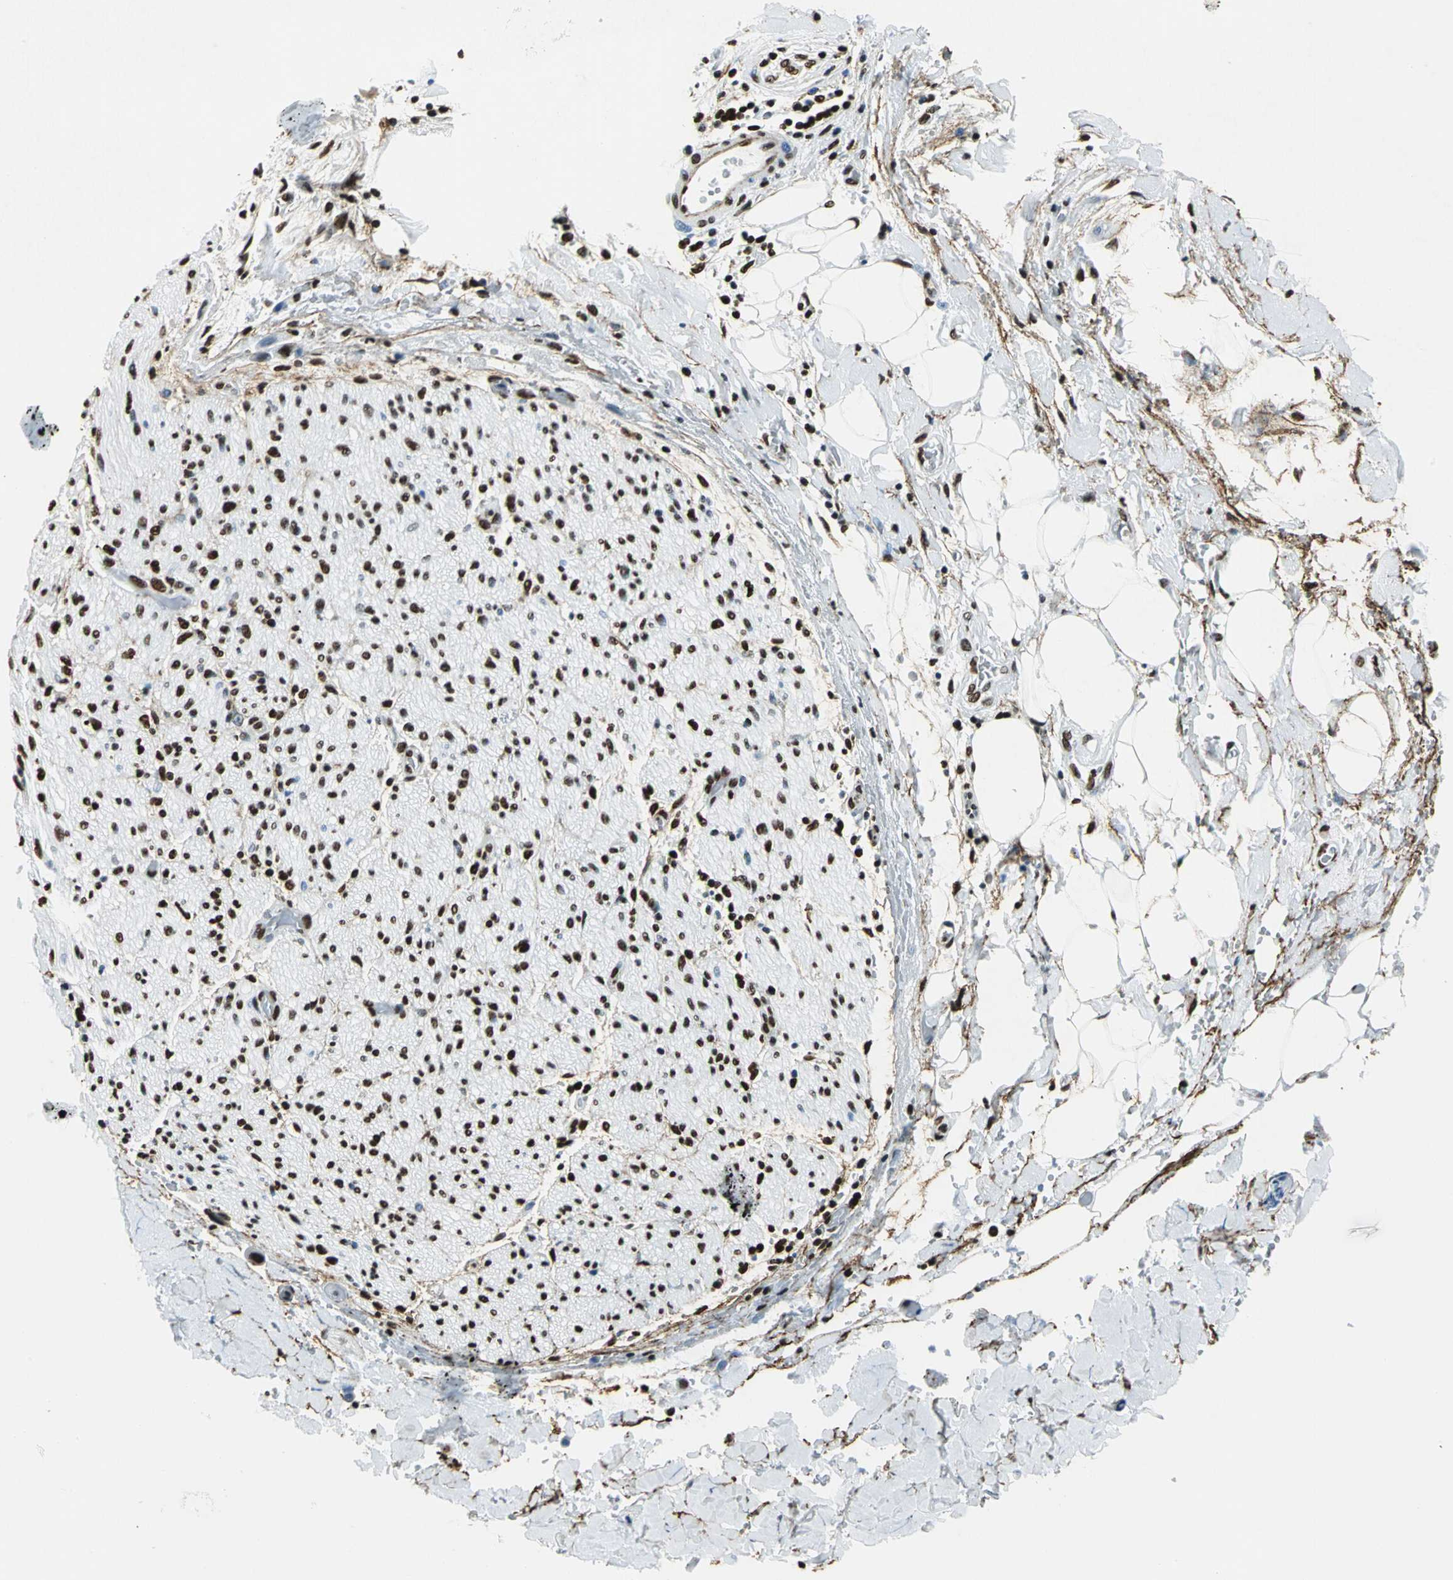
{"staining": {"intensity": "moderate", "quantity": "25%-75%", "location": "nuclear"}, "tissue": "adipose tissue", "cell_type": "Adipocytes", "image_type": "normal", "snomed": [{"axis": "morphology", "description": "Normal tissue, NOS"}, {"axis": "morphology", "description": "Cholangiocarcinoma"}, {"axis": "topography", "description": "Liver"}, {"axis": "topography", "description": "Peripheral nerve tissue"}], "caption": "Moderate nuclear protein positivity is present in about 25%-75% of adipocytes in adipose tissue.", "gene": "APEX1", "patient": {"sex": "male", "age": 50}}